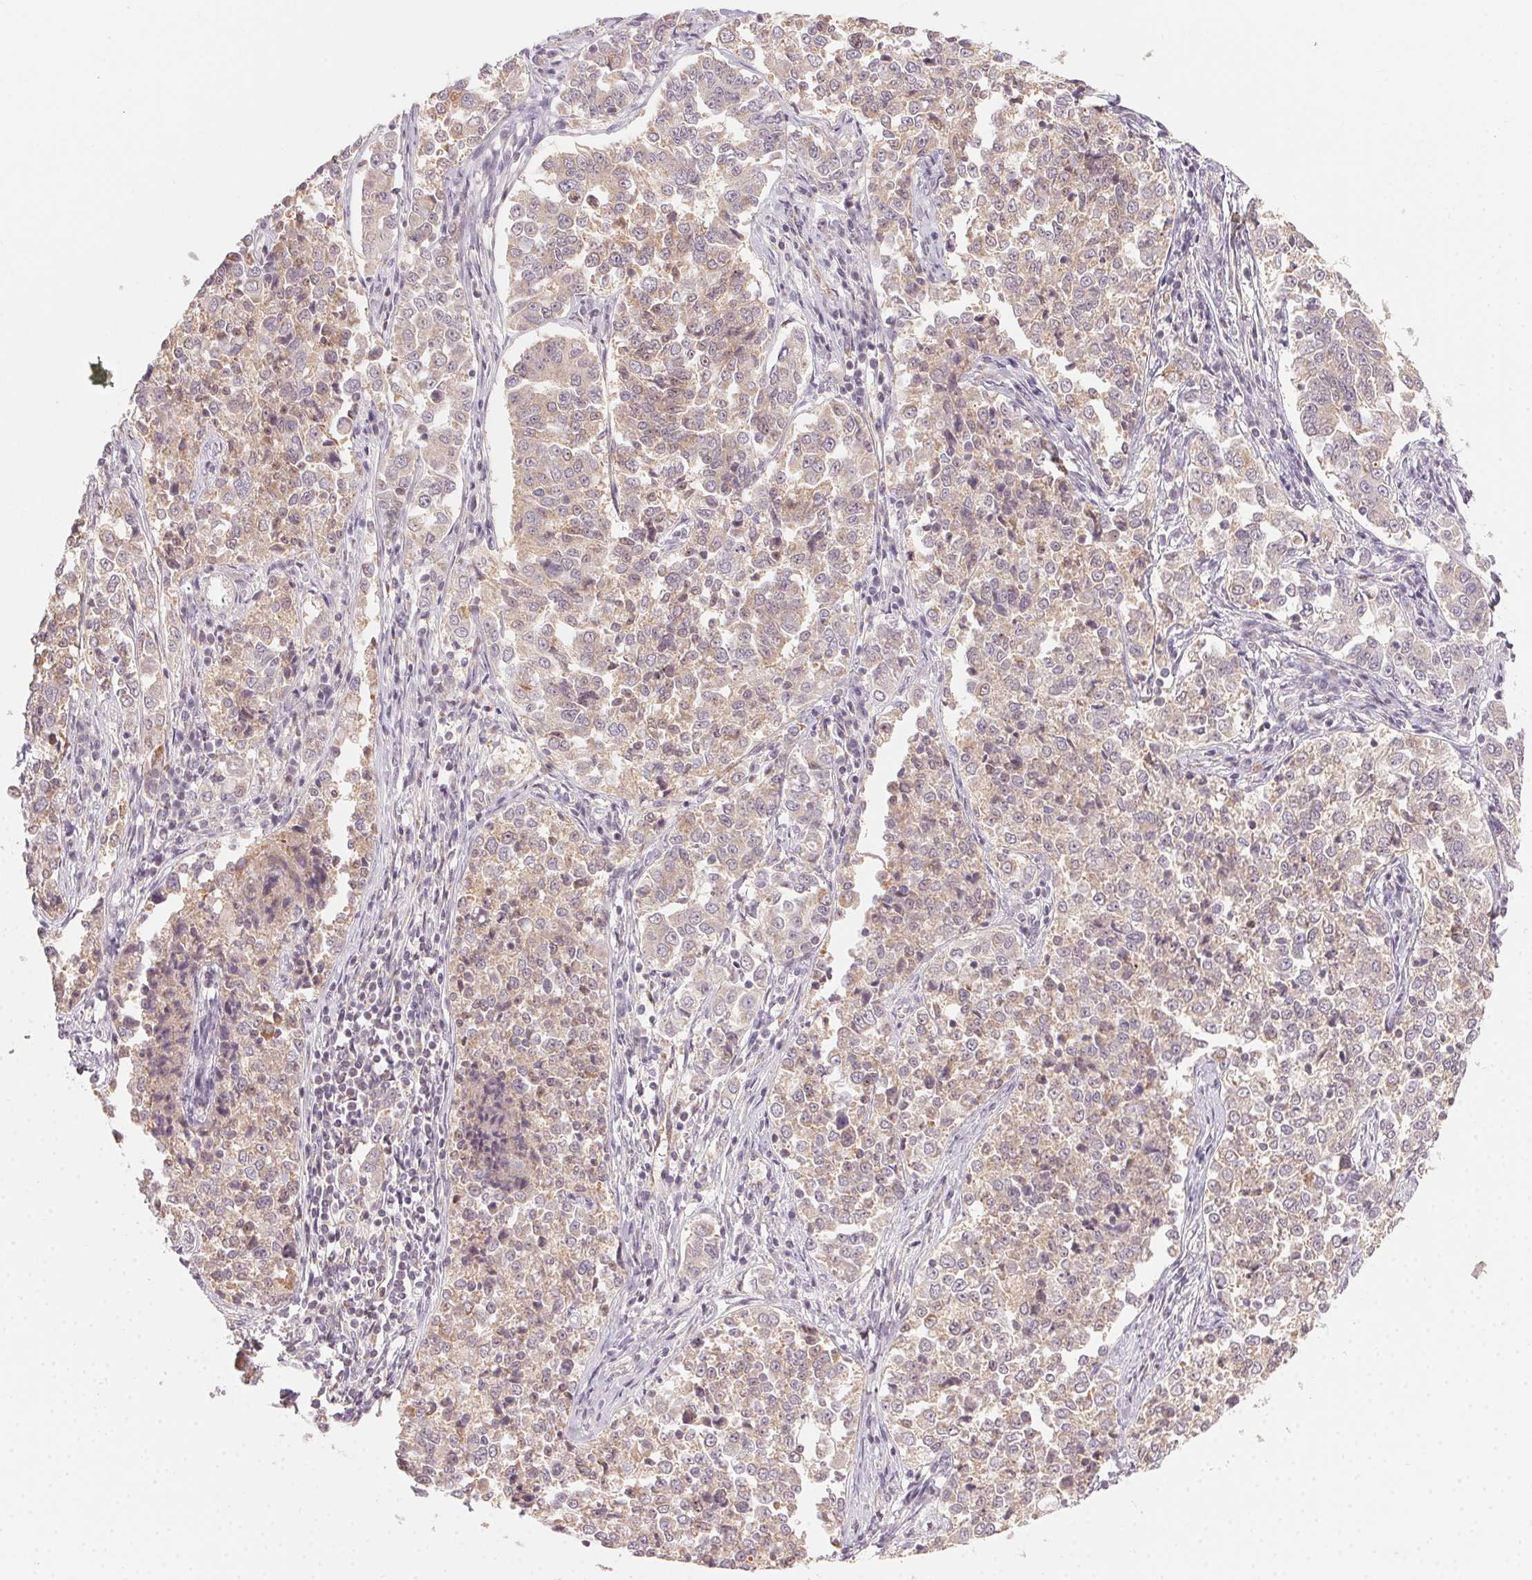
{"staining": {"intensity": "weak", "quantity": "25%-75%", "location": "cytoplasmic/membranous"}, "tissue": "endometrial cancer", "cell_type": "Tumor cells", "image_type": "cancer", "snomed": [{"axis": "morphology", "description": "Adenocarcinoma, NOS"}, {"axis": "topography", "description": "Endometrium"}], "caption": "Human adenocarcinoma (endometrial) stained with a protein marker displays weak staining in tumor cells.", "gene": "NCOA4", "patient": {"sex": "female", "age": 43}}